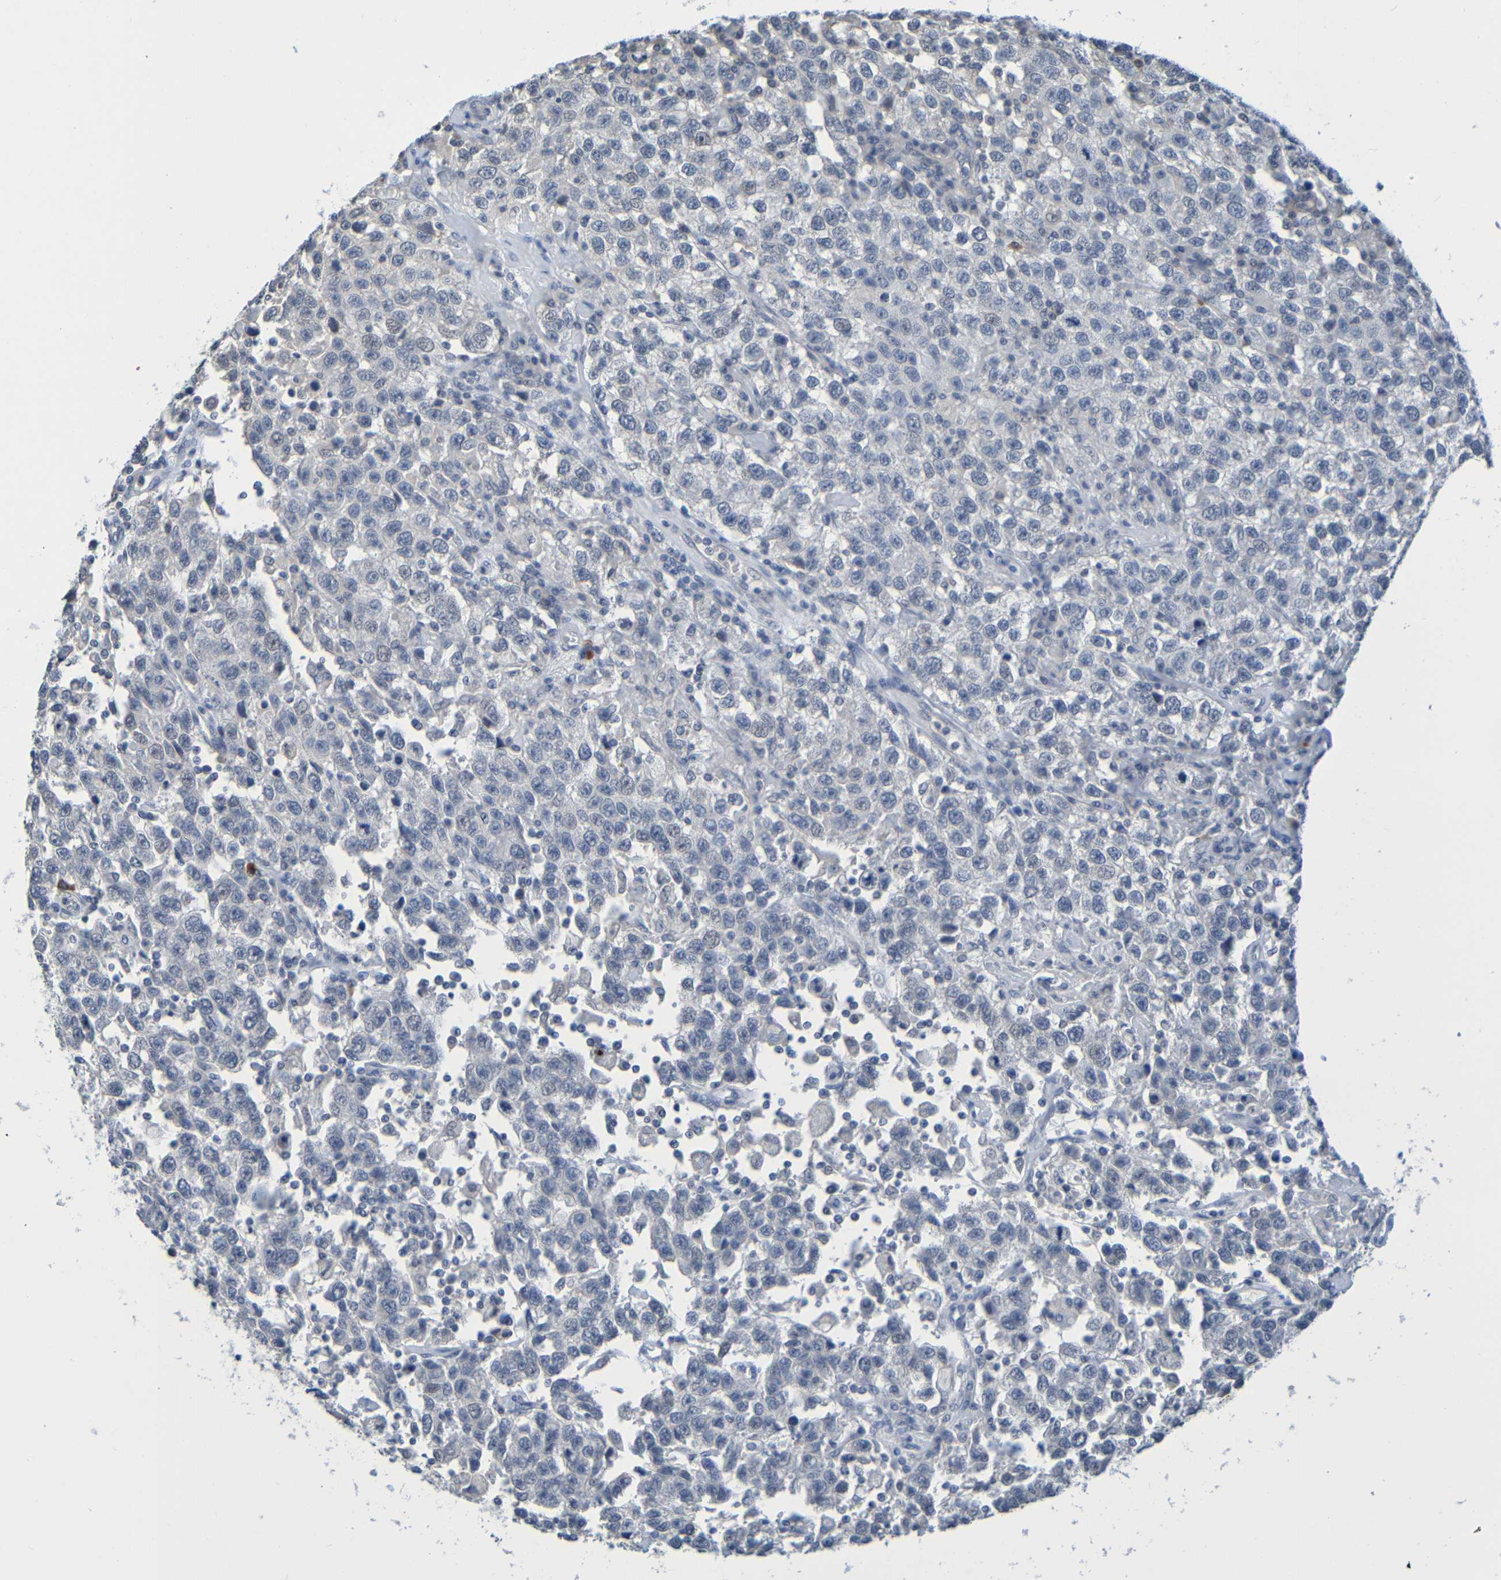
{"staining": {"intensity": "negative", "quantity": "none", "location": "none"}, "tissue": "testis cancer", "cell_type": "Tumor cells", "image_type": "cancer", "snomed": [{"axis": "morphology", "description": "Seminoma, NOS"}, {"axis": "topography", "description": "Testis"}], "caption": "High magnification brightfield microscopy of seminoma (testis) stained with DAB (3,3'-diaminobenzidine) (brown) and counterstained with hematoxylin (blue): tumor cells show no significant expression.", "gene": "C3AR1", "patient": {"sex": "male", "age": 41}}